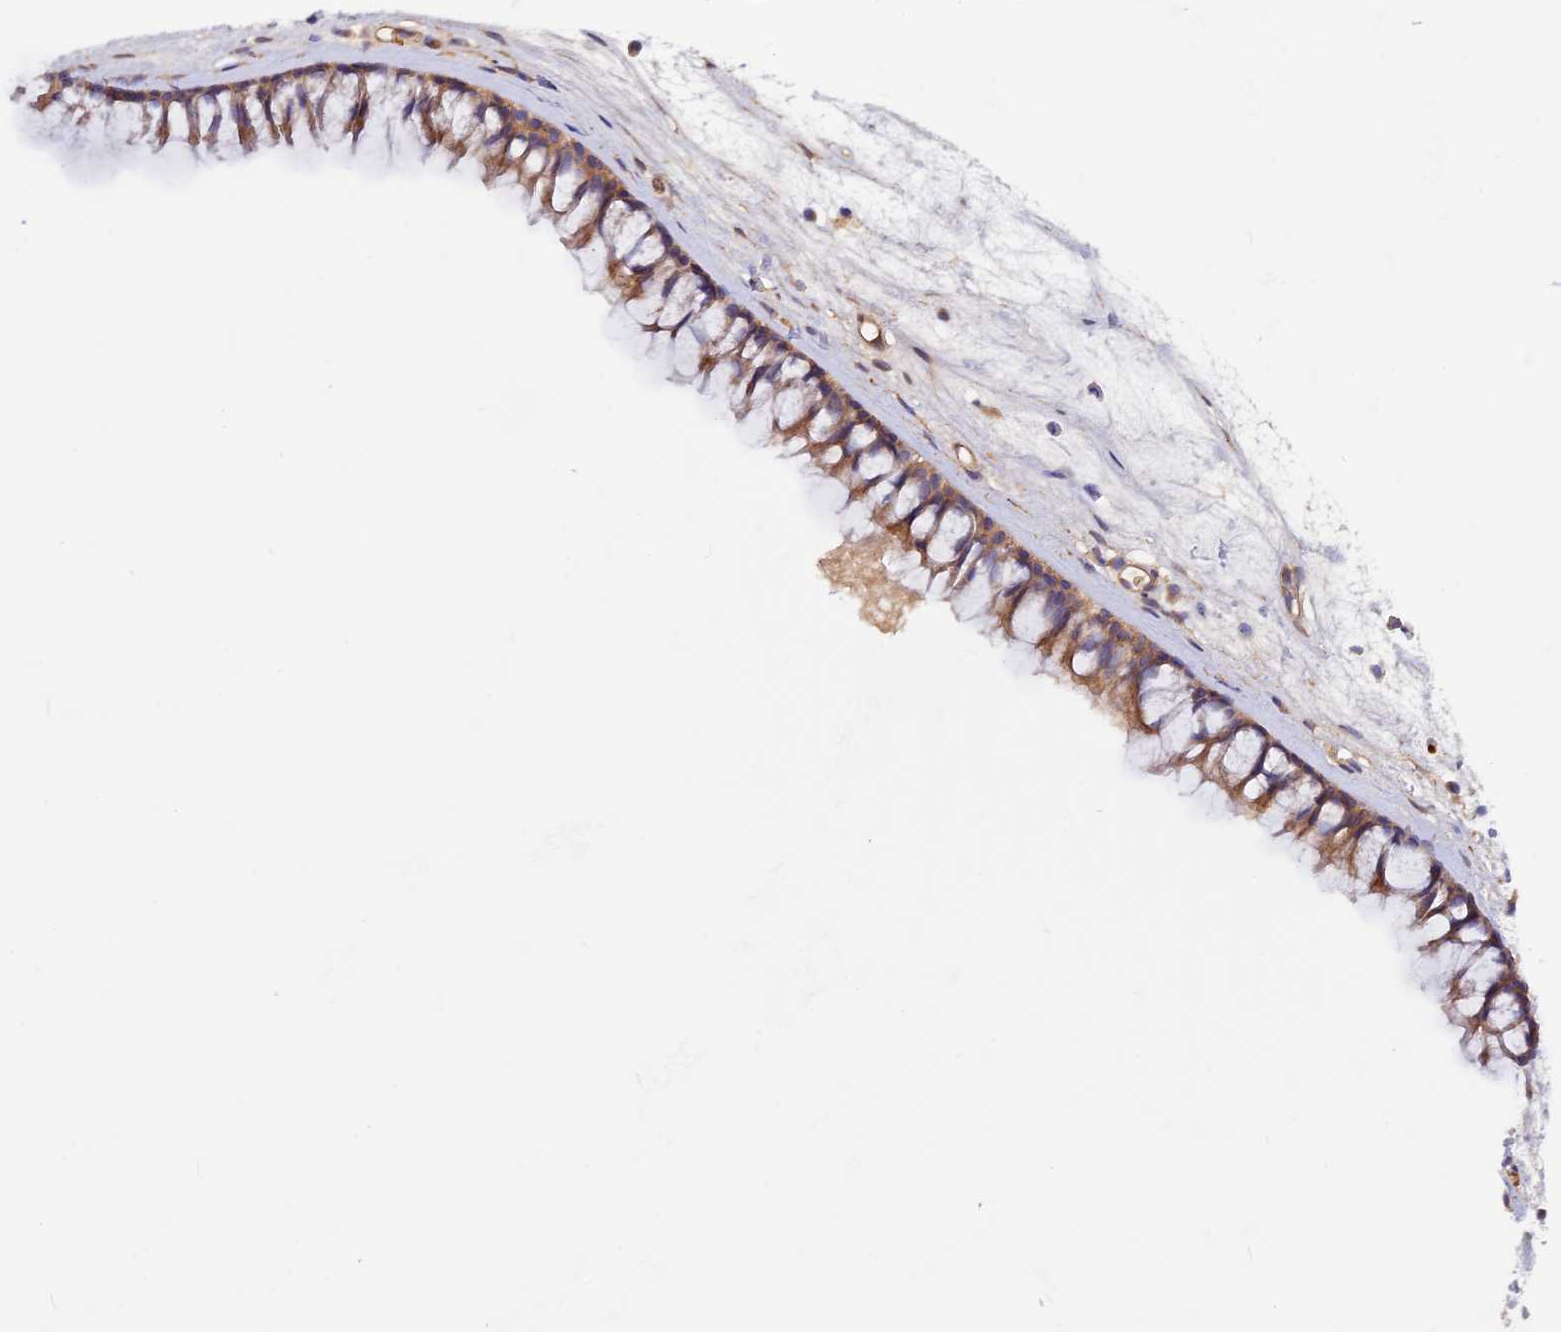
{"staining": {"intensity": "moderate", "quantity": ">75%", "location": "cytoplasmic/membranous"}, "tissue": "nasopharynx", "cell_type": "Respiratory epithelial cells", "image_type": "normal", "snomed": [{"axis": "morphology", "description": "Normal tissue, NOS"}, {"axis": "morphology", "description": "Inflammation, NOS"}, {"axis": "morphology", "description": "Malignant melanoma, Metastatic site"}, {"axis": "topography", "description": "Nasopharynx"}], "caption": "A medium amount of moderate cytoplasmic/membranous expression is present in approximately >75% of respiratory epithelial cells in unremarkable nasopharynx.", "gene": "DUS3L", "patient": {"sex": "male", "age": 70}}